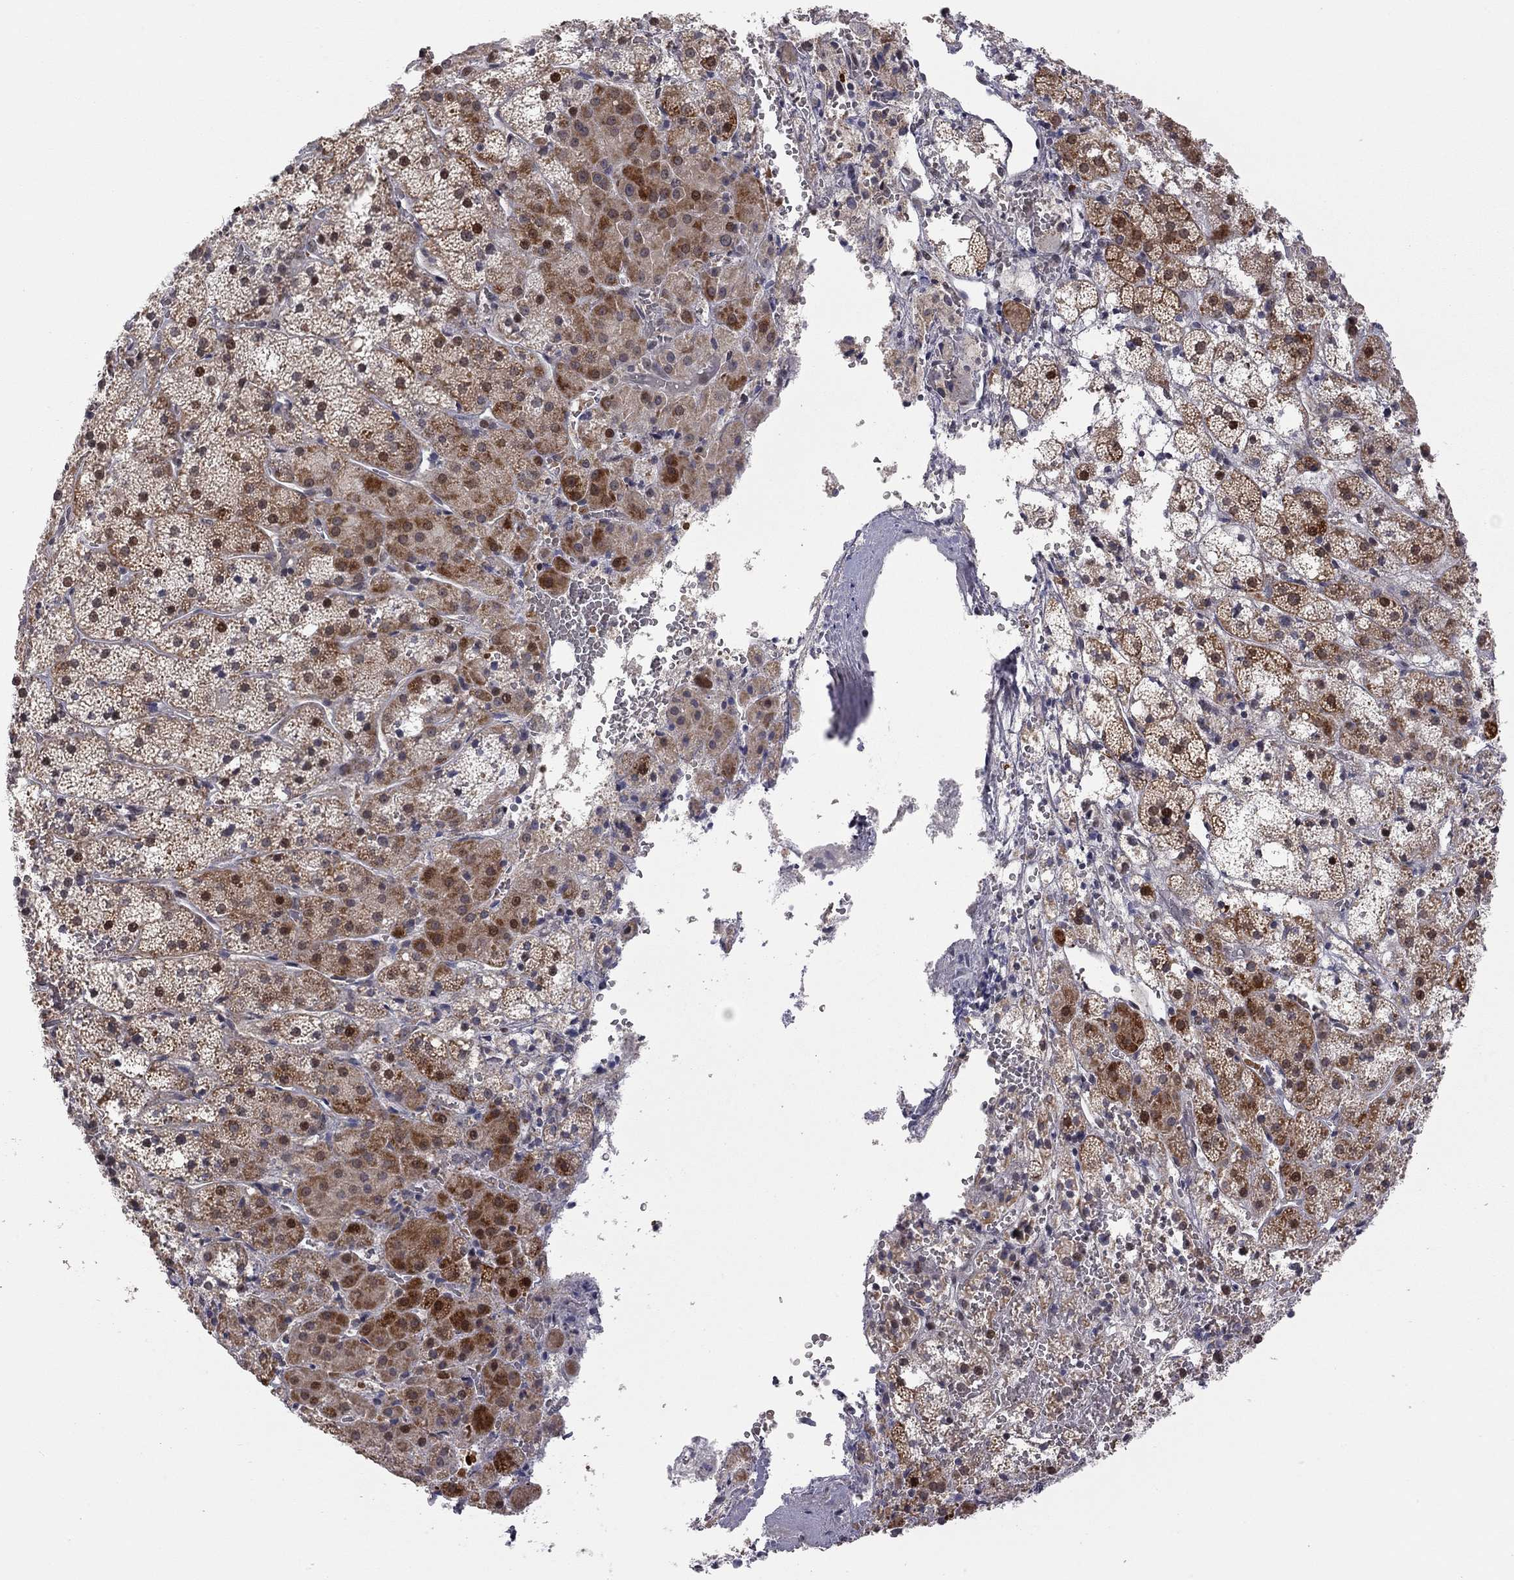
{"staining": {"intensity": "moderate", "quantity": "25%-75%", "location": "cytoplasmic/membranous,nuclear"}, "tissue": "adrenal gland", "cell_type": "Glandular cells", "image_type": "normal", "snomed": [{"axis": "morphology", "description": "Normal tissue, NOS"}, {"axis": "topography", "description": "Adrenal gland"}], "caption": "A brown stain labels moderate cytoplasmic/membranous,nuclear positivity of a protein in glandular cells of benign adrenal gland.", "gene": "MC3R", "patient": {"sex": "male", "age": 53}}